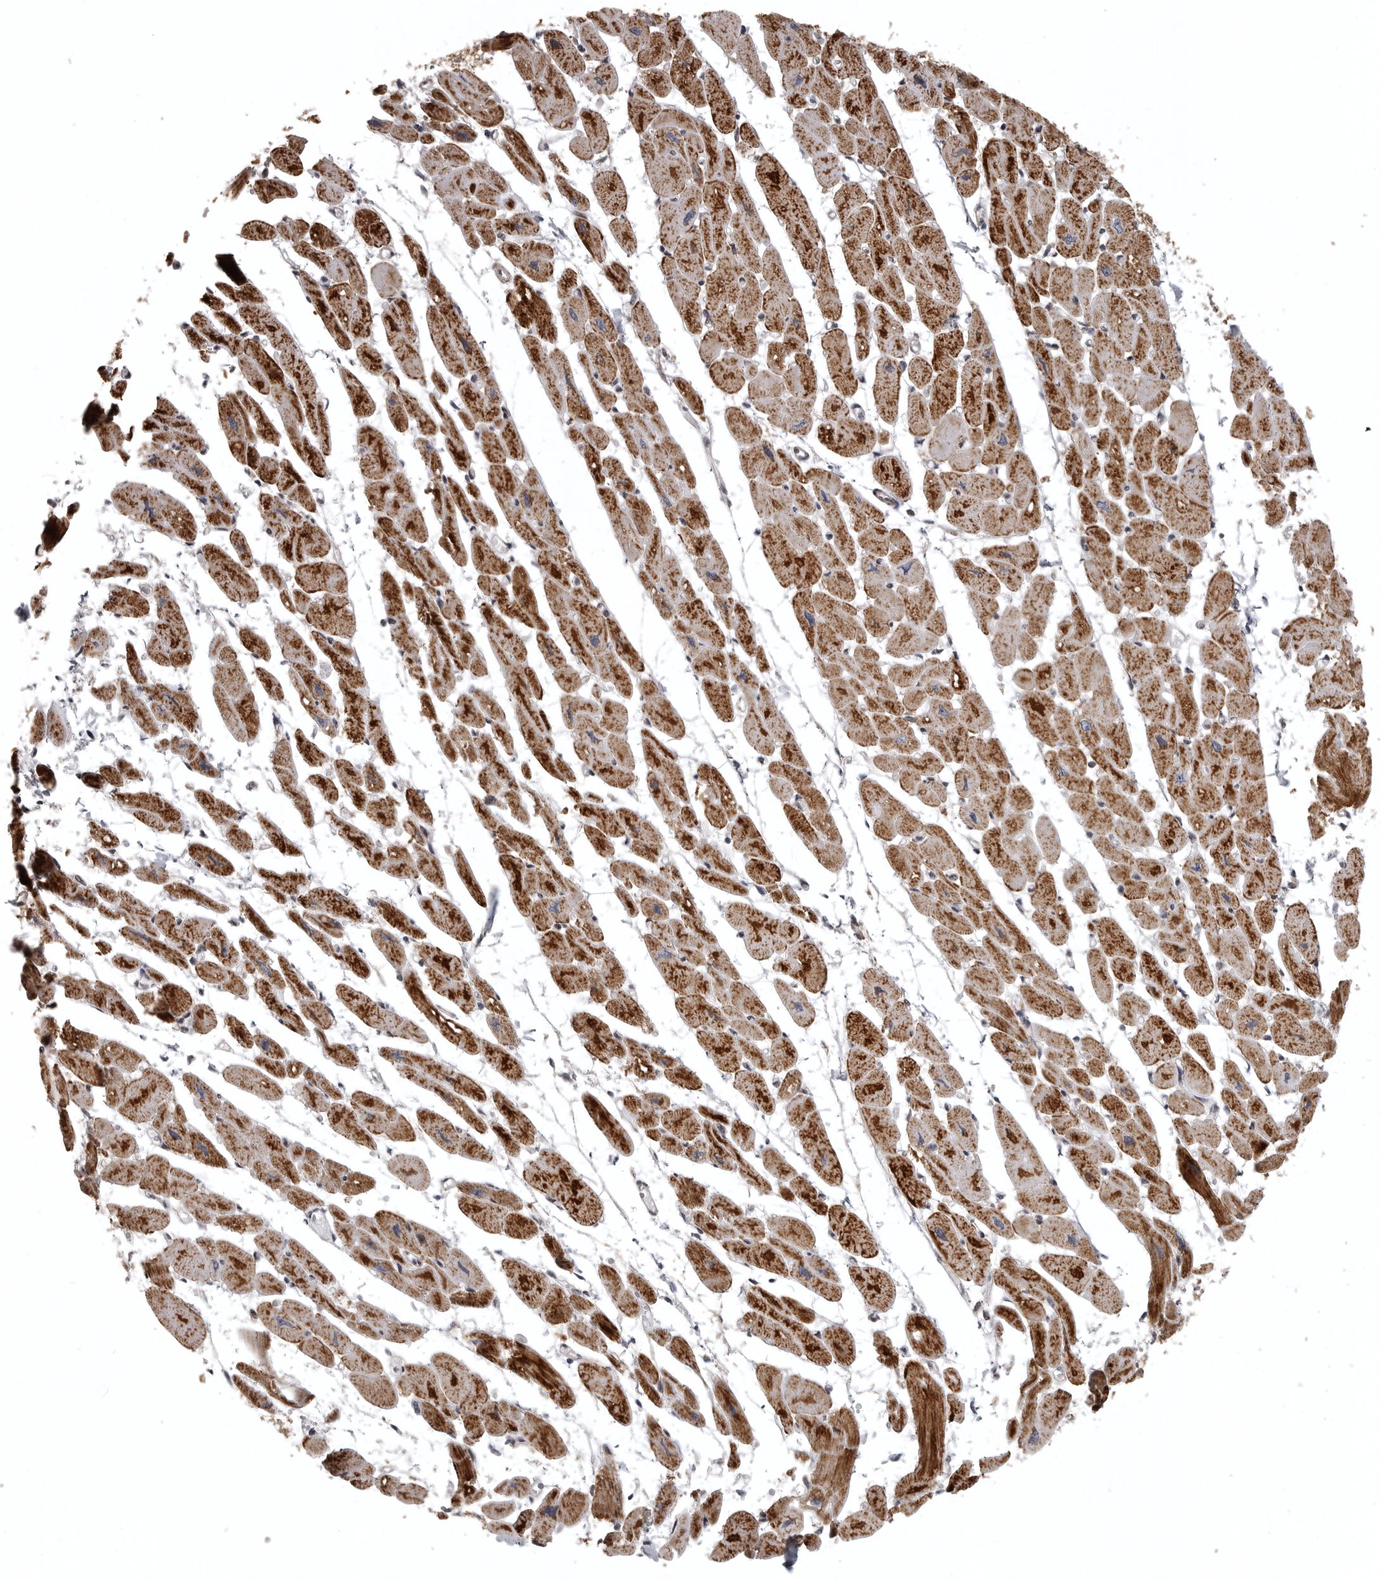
{"staining": {"intensity": "moderate", "quantity": ">75%", "location": "cytoplasmic/membranous"}, "tissue": "heart muscle", "cell_type": "Cardiomyocytes", "image_type": "normal", "snomed": [{"axis": "morphology", "description": "Normal tissue, NOS"}, {"axis": "topography", "description": "Heart"}], "caption": "Protein analysis of unremarkable heart muscle displays moderate cytoplasmic/membranous staining in approximately >75% of cardiomyocytes.", "gene": "POLE2", "patient": {"sex": "female", "age": 54}}